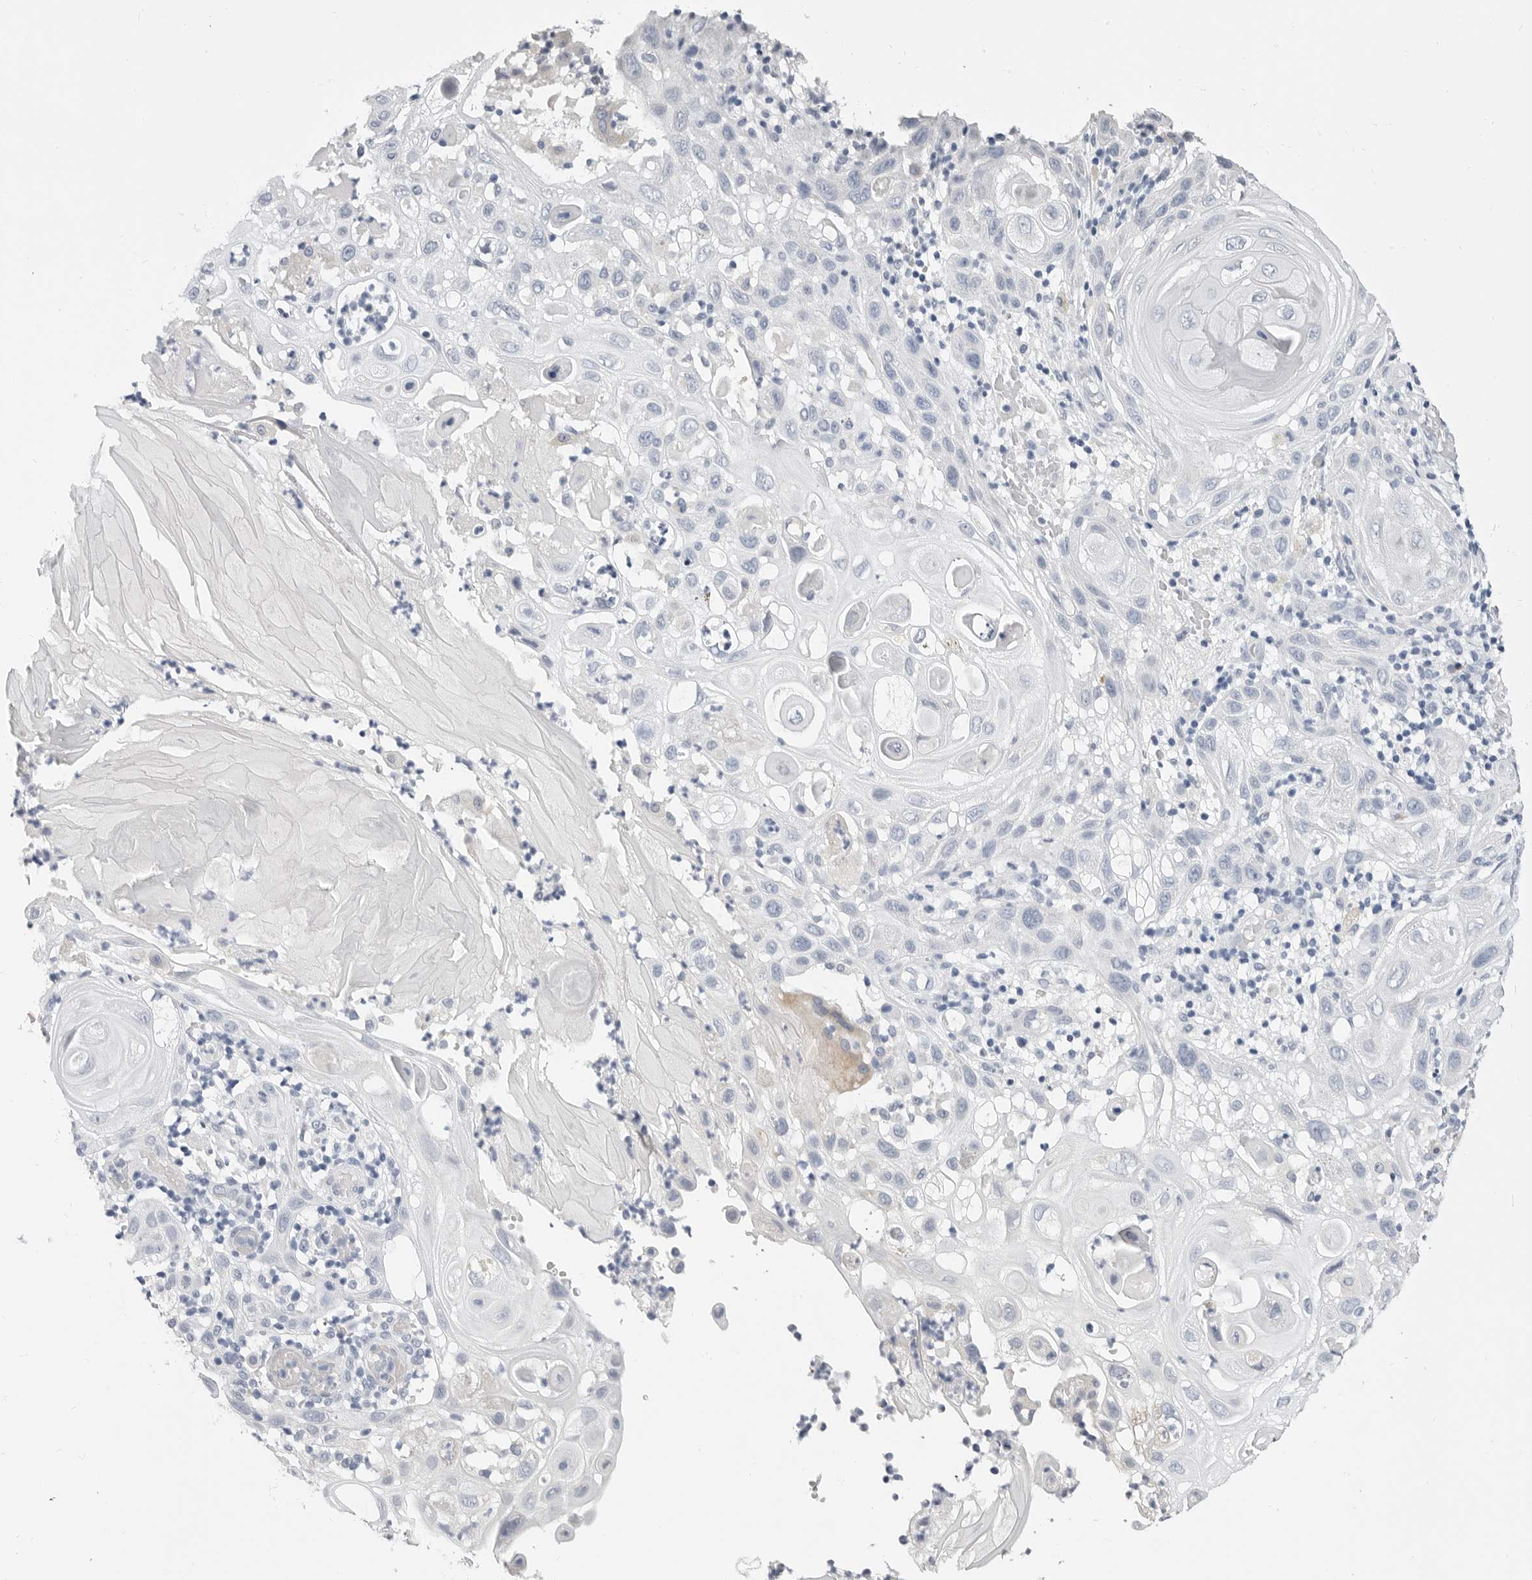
{"staining": {"intensity": "negative", "quantity": "none", "location": "none"}, "tissue": "skin cancer", "cell_type": "Tumor cells", "image_type": "cancer", "snomed": [{"axis": "morphology", "description": "Normal tissue, NOS"}, {"axis": "morphology", "description": "Squamous cell carcinoma, NOS"}, {"axis": "topography", "description": "Skin"}], "caption": "Tumor cells show no significant protein expression in squamous cell carcinoma (skin).", "gene": "PLN", "patient": {"sex": "female", "age": 96}}